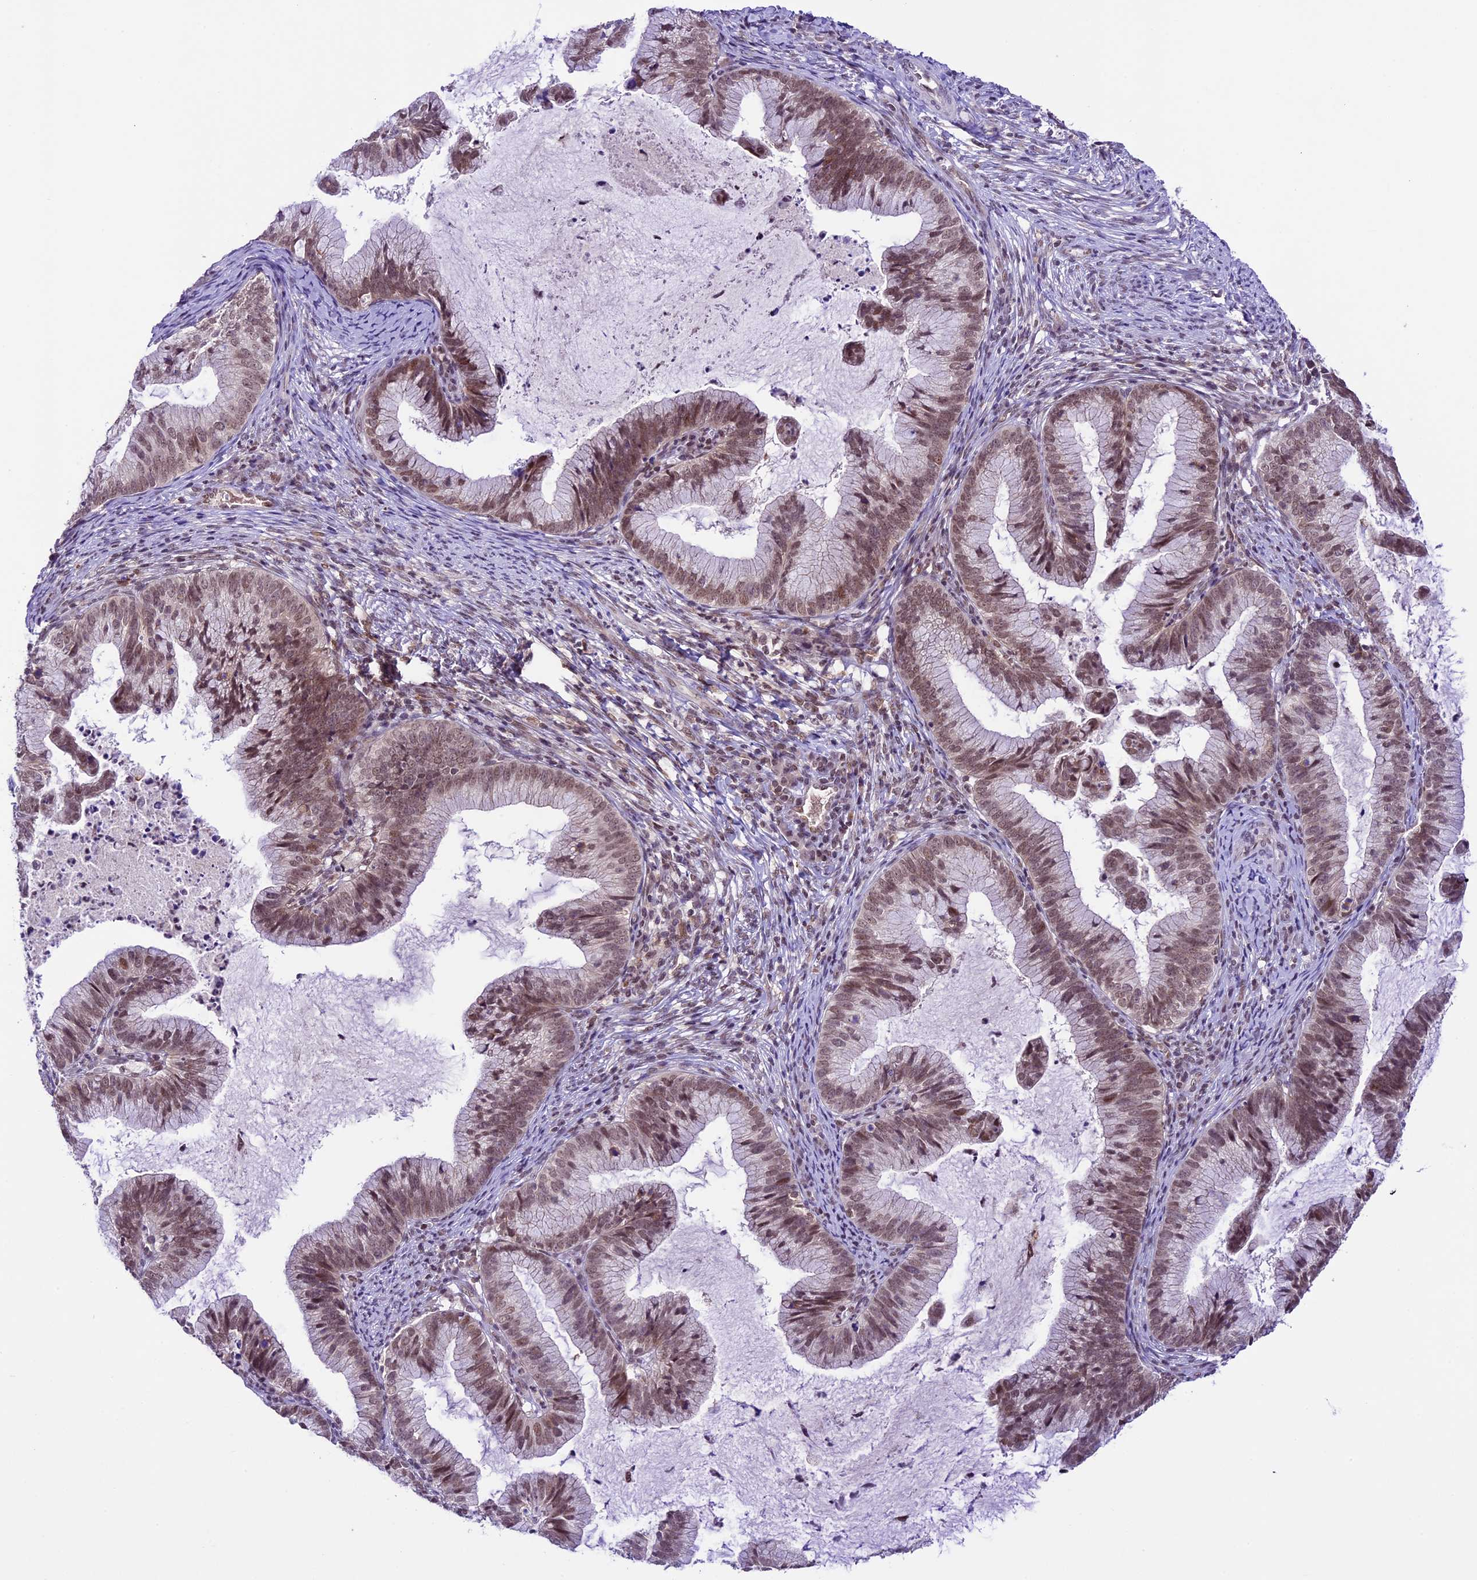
{"staining": {"intensity": "moderate", "quantity": ">75%", "location": "nuclear"}, "tissue": "cervical cancer", "cell_type": "Tumor cells", "image_type": "cancer", "snomed": [{"axis": "morphology", "description": "Adenocarcinoma, NOS"}, {"axis": "topography", "description": "Cervix"}], "caption": "Protein expression analysis of adenocarcinoma (cervical) demonstrates moderate nuclear staining in about >75% of tumor cells.", "gene": "SHKBP1", "patient": {"sex": "female", "age": 36}}